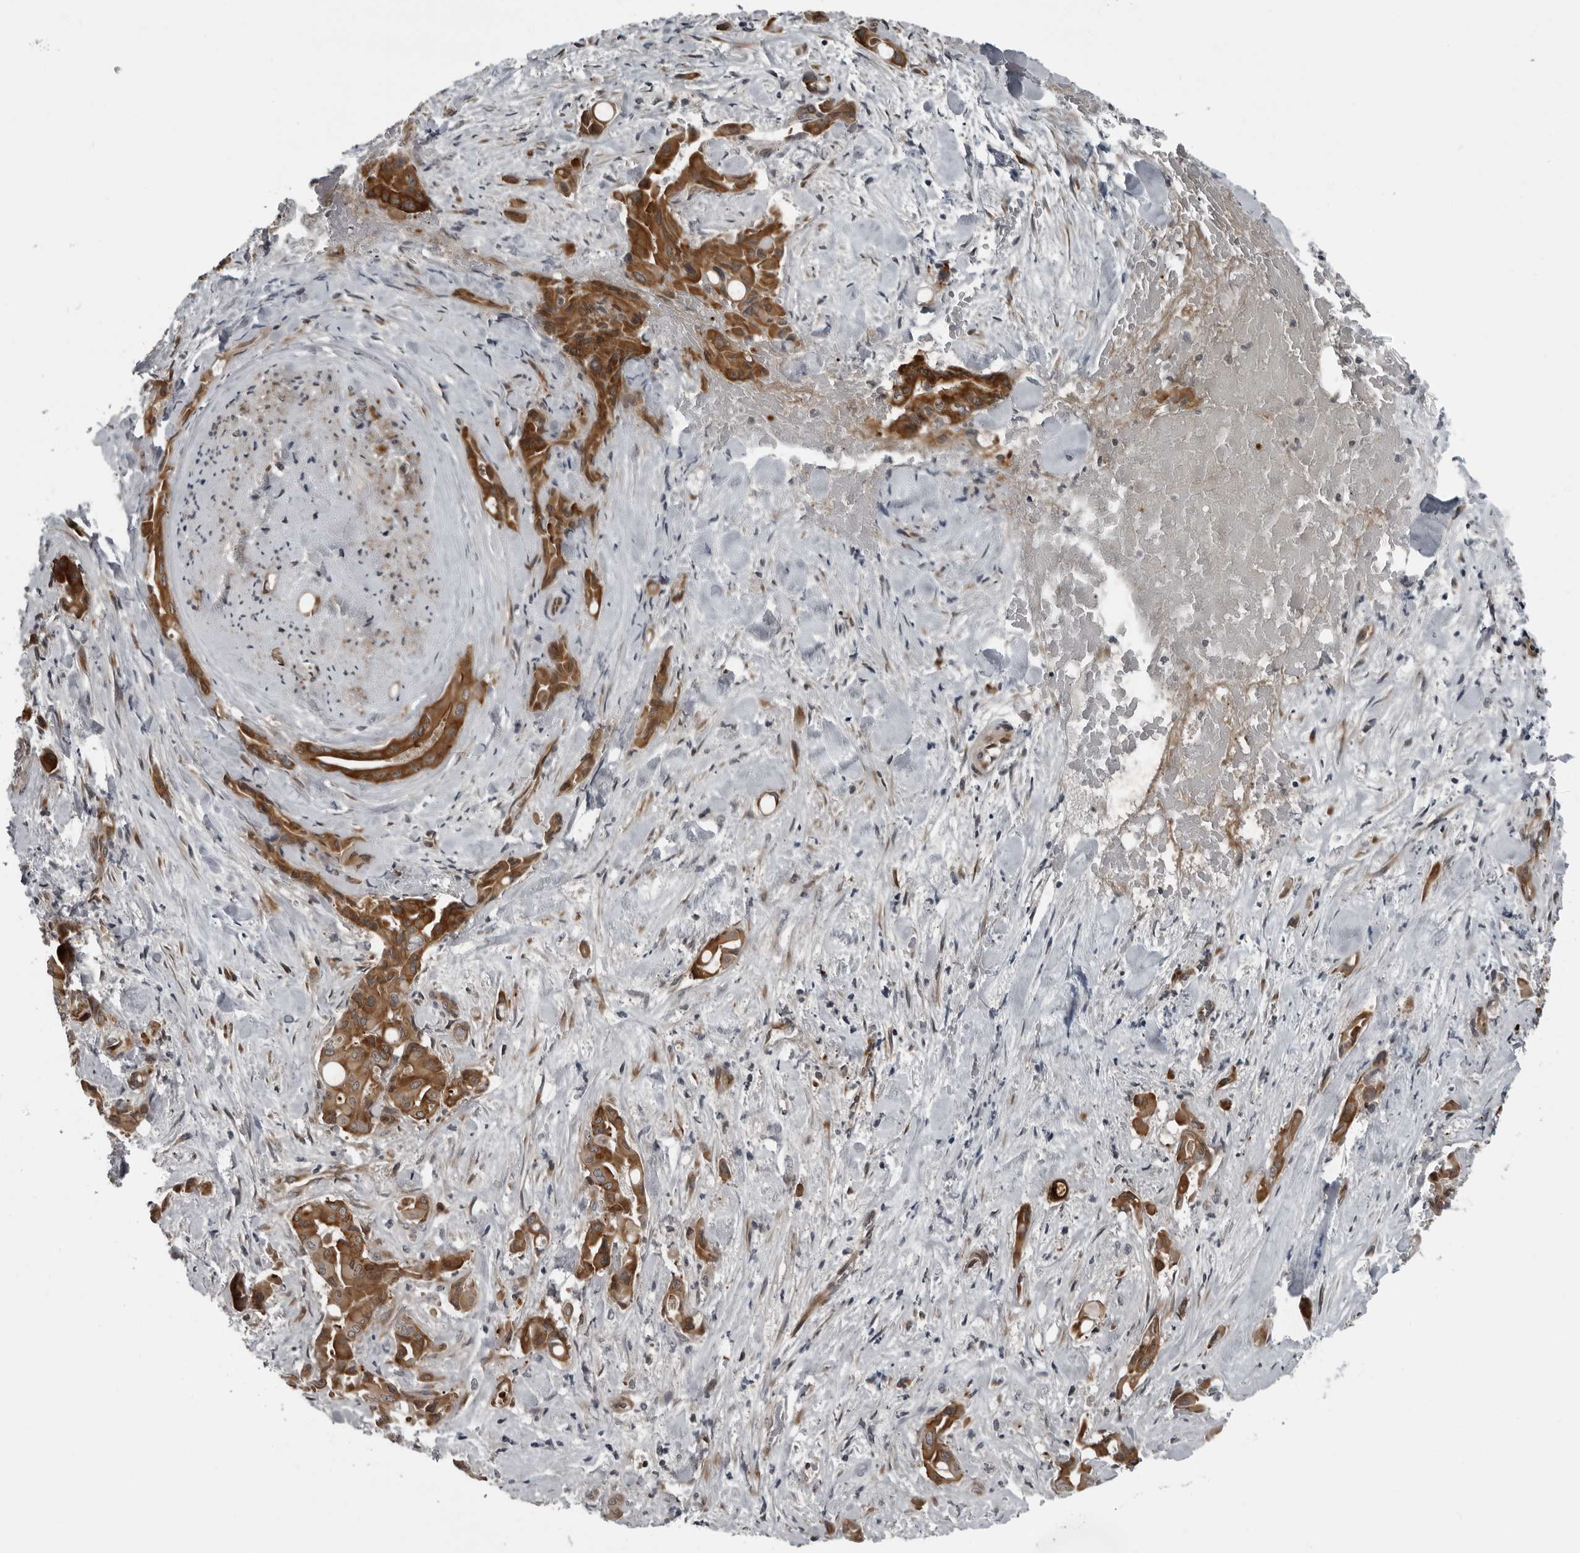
{"staining": {"intensity": "moderate", "quantity": ">75%", "location": "cytoplasmic/membranous"}, "tissue": "liver cancer", "cell_type": "Tumor cells", "image_type": "cancer", "snomed": [{"axis": "morphology", "description": "Cholangiocarcinoma"}, {"axis": "topography", "description": "Liver"}], "caption": "Immunohistochemistry of human liver cancer (cholangiocarcinoma) reveals medium levels of moderate cytoplasmic/membranous positivity in about >75% of tumor cells.", "gene": "FAM102B", "patient": {"sex": "female", "age": 68}}